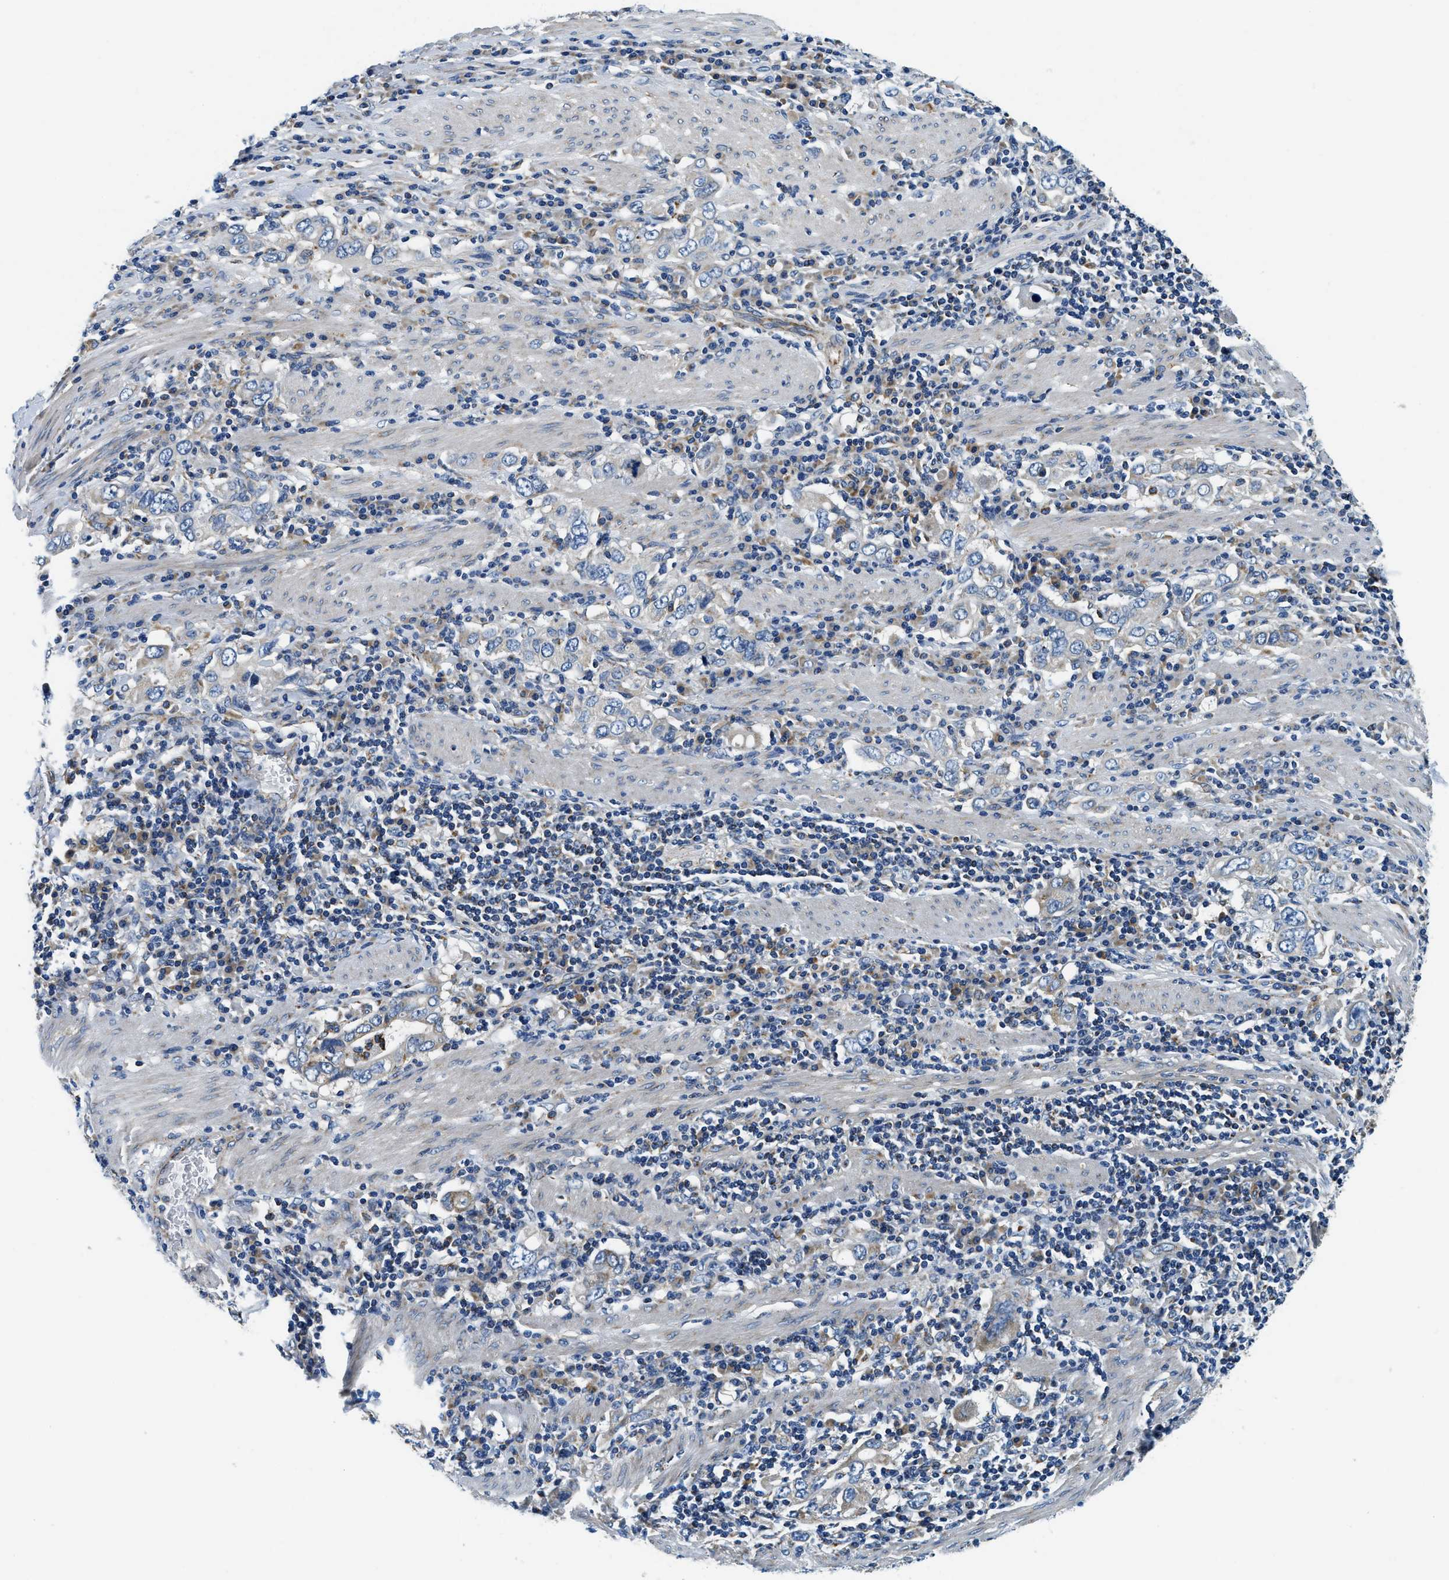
{"staining": {"intensity": "weak", "quantity": "<25%", "location": "cytoplasmic/membranous"}, "tissue": "stomach cancer", "cell_type": "Tumor cells", "image_type": "cancer", "snomed": [{"axis": "morphology", "description": "Adenocarcinoma, NOS"}, {"axis": "topography", "description": "Stomach, upper"}], "caption": "High magnification brightfield microscopy of stomach cancer (adenocarcinoma) stained with DAB (3,3'-diaminobenzidine) (brown) and counterstained with hematoxylin (blue): tumor cells show no significant expression.", "gene": "SAMD4B", "patient": {"sex": "male", "age": 62}}